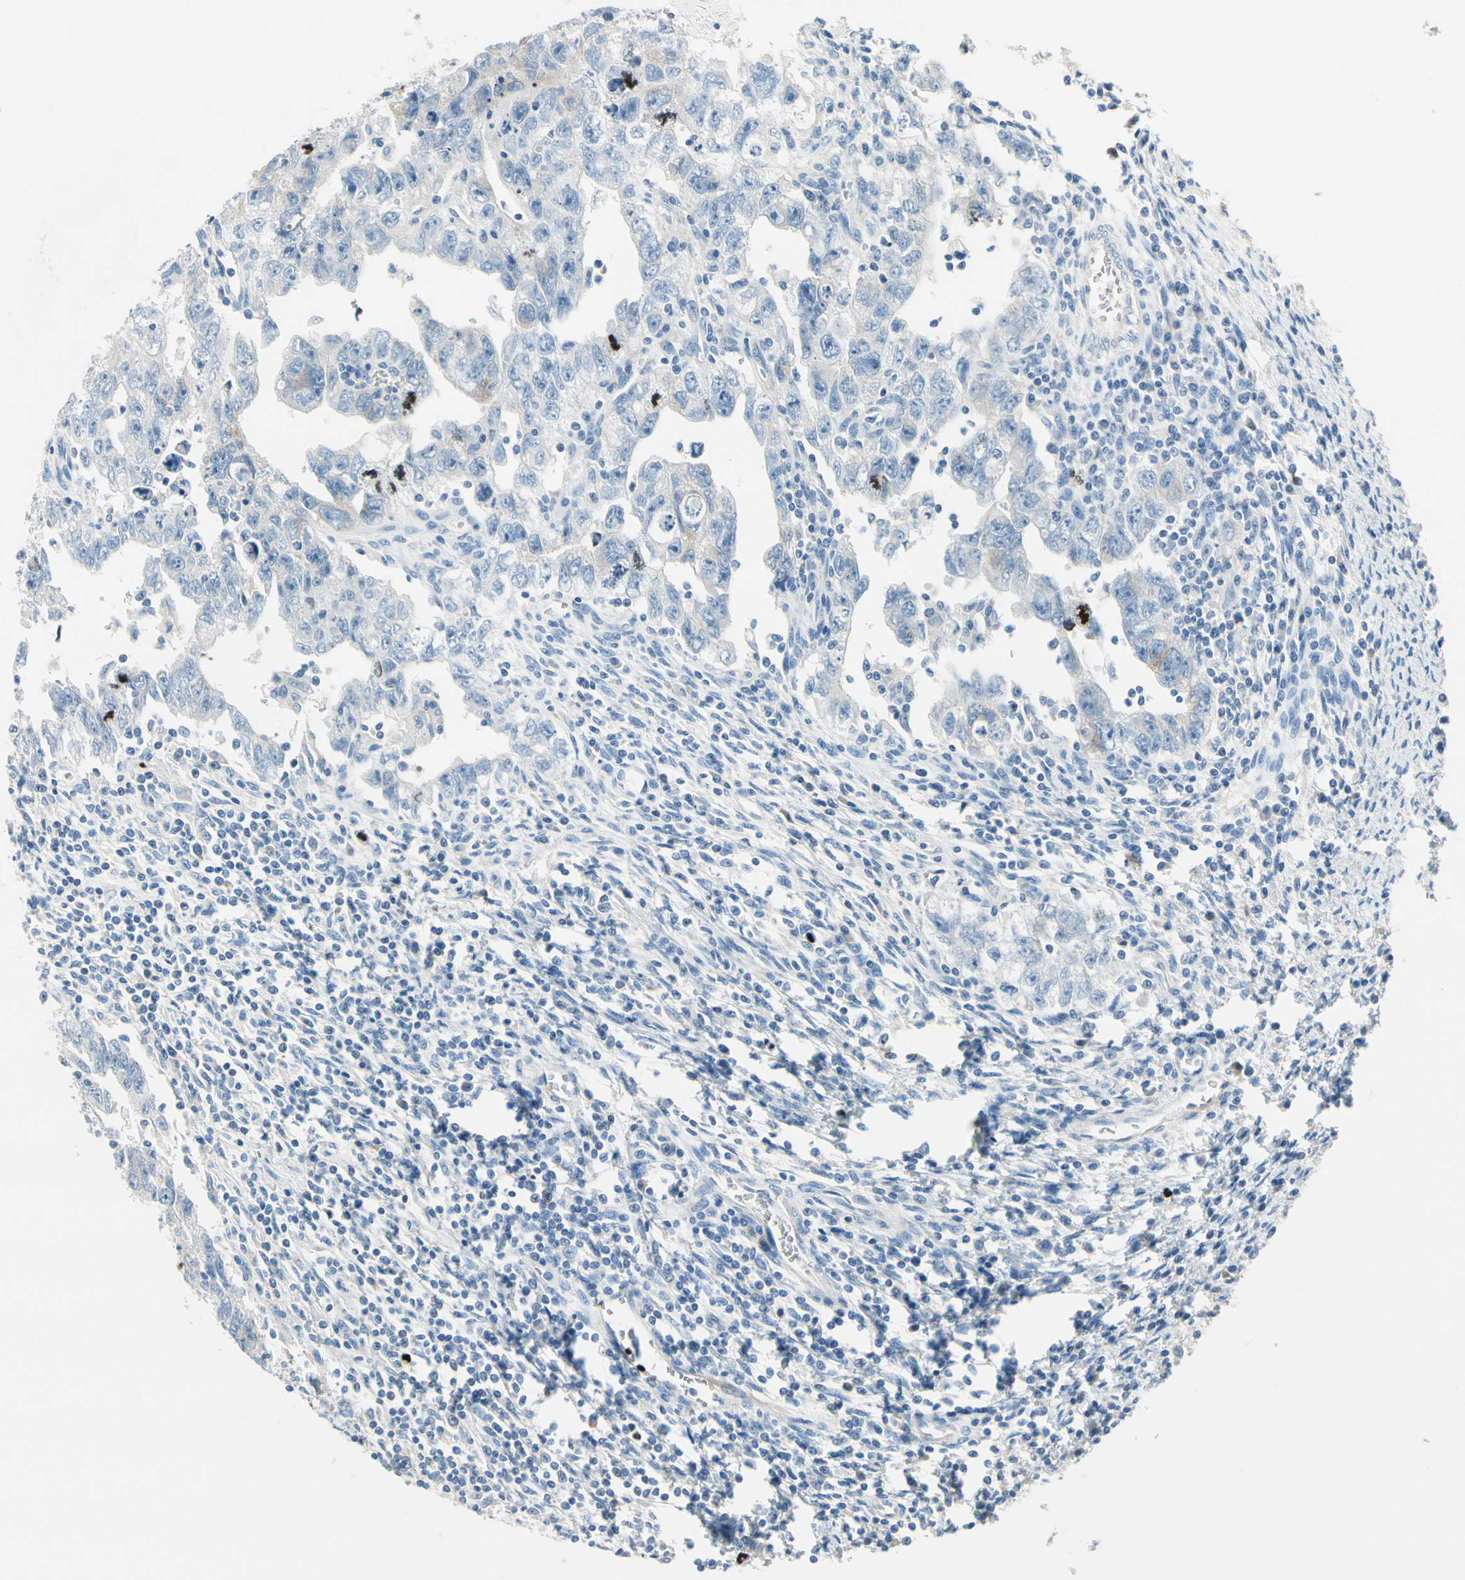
{"staining": {"intensity": "negative", "quantity": "none", "location": "none"}, "tissue": "testis cancer", "cell_type": "Tumor cells", "image_type": "cancer", "snomed": [{"axis": "morphology", "description": "Carcinoma, Embryonal, NOS"}, {"axis": "topography", "description": "Testis"}], "caption": "Immunohistochemistry (IHC) histopathology image of neoplastic tissue: human testis embryonal carcinoma stained with DAB (3,3'-diaminobenzidine) demonstrates no significant protein positivity in tumor cells.", "gene": "CKAP2", "patient": {"sex": "male", "age": 28}}